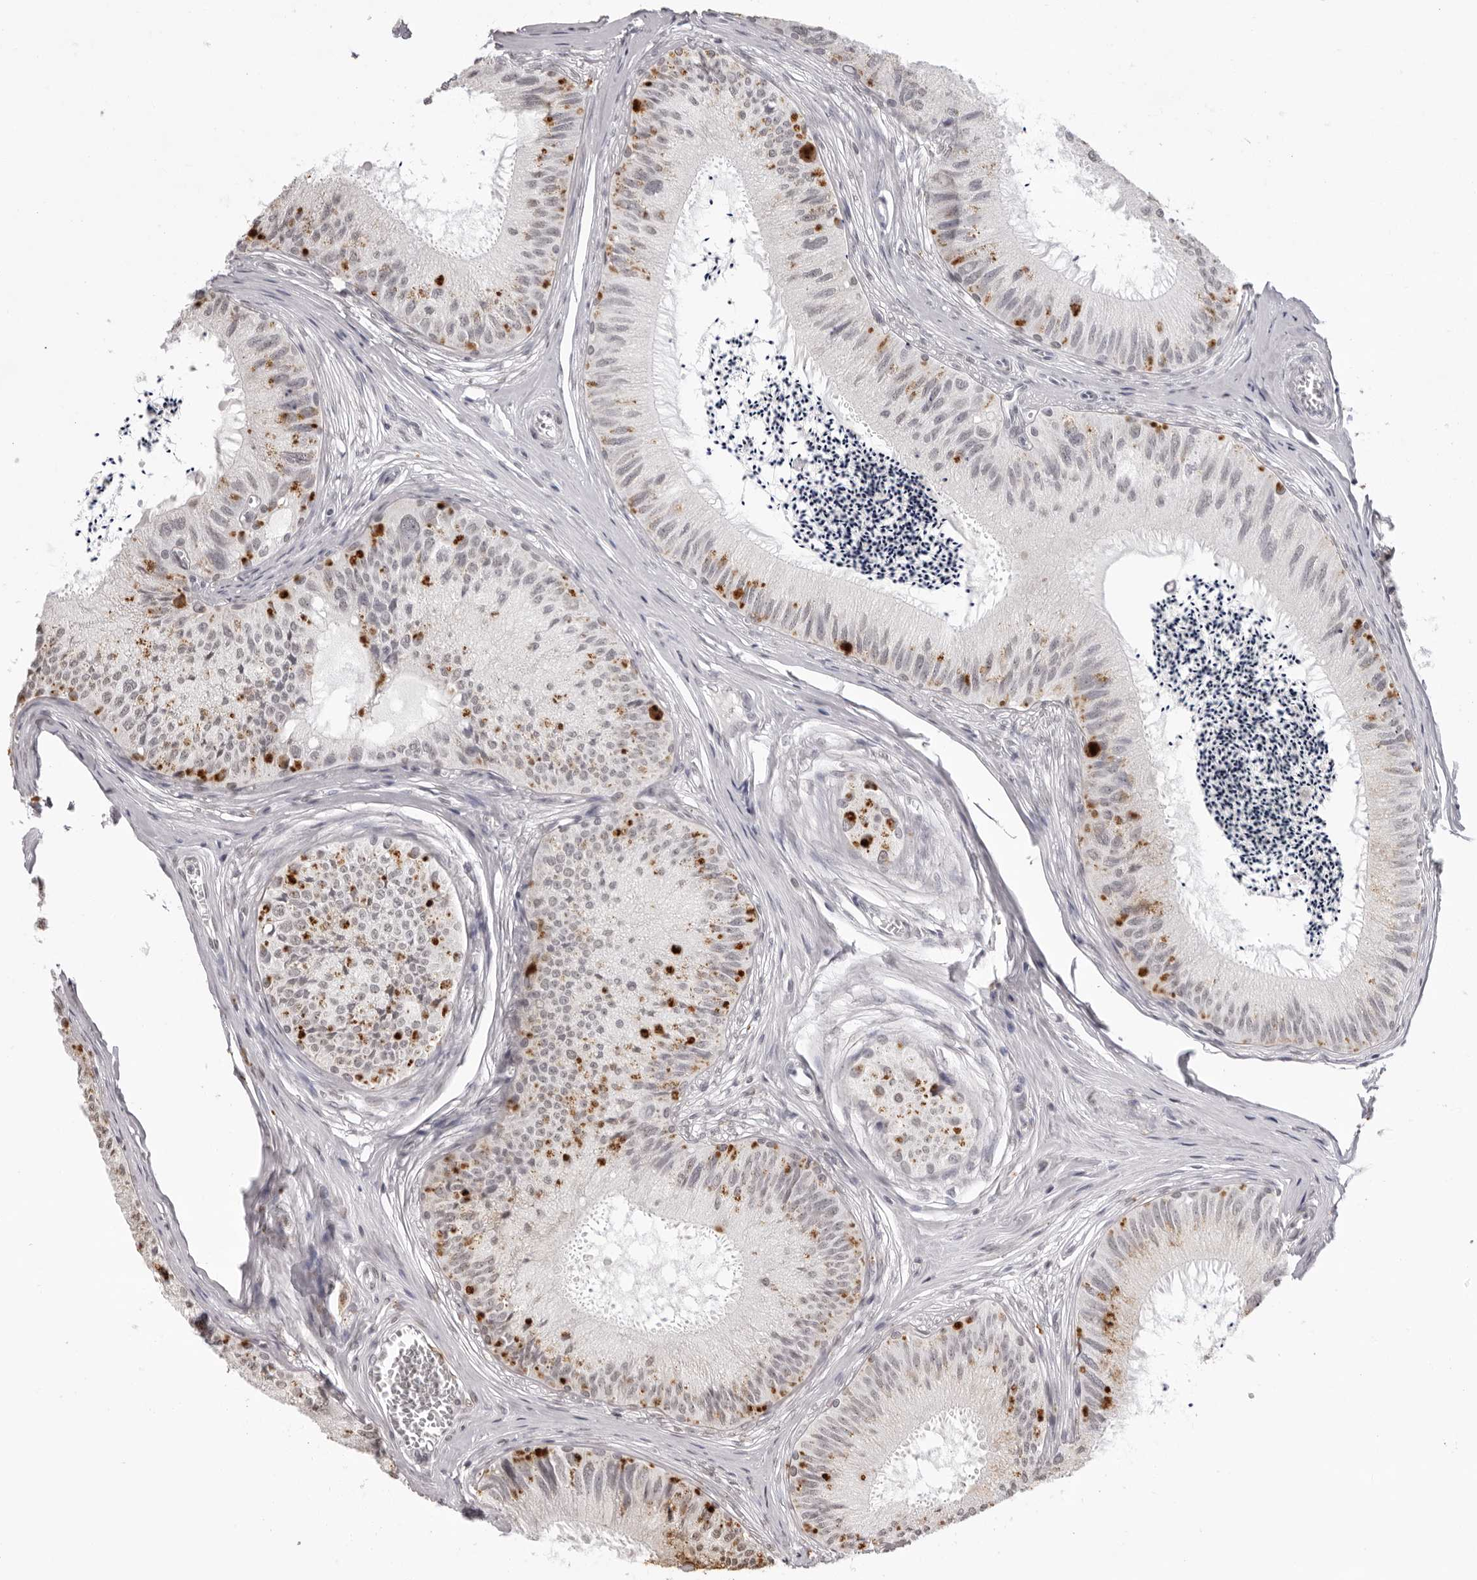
{"staining": {"intensity": "moderate", "quantity": "<25%", "location": "cytoplasmic/membranous"}, "tissue": "epididymis", "cell_type": "Glandular cells", "image_type": "normal", "snomed": [{"axis": "morphology", "description": "Normal tissue, NOS"}, {"axis": "topography", "description": "Epididymis"}], "caption": "Moderate cytoplasmic/membranous protein staining is present in approximately <25% of glandular cells in epididymis. Immunohistochemistry (ihc) stains the protein of interest in brown and the nuclei are stained blue.", "gene": "NTM", "patient": {"sex": "male", "age": 79}}